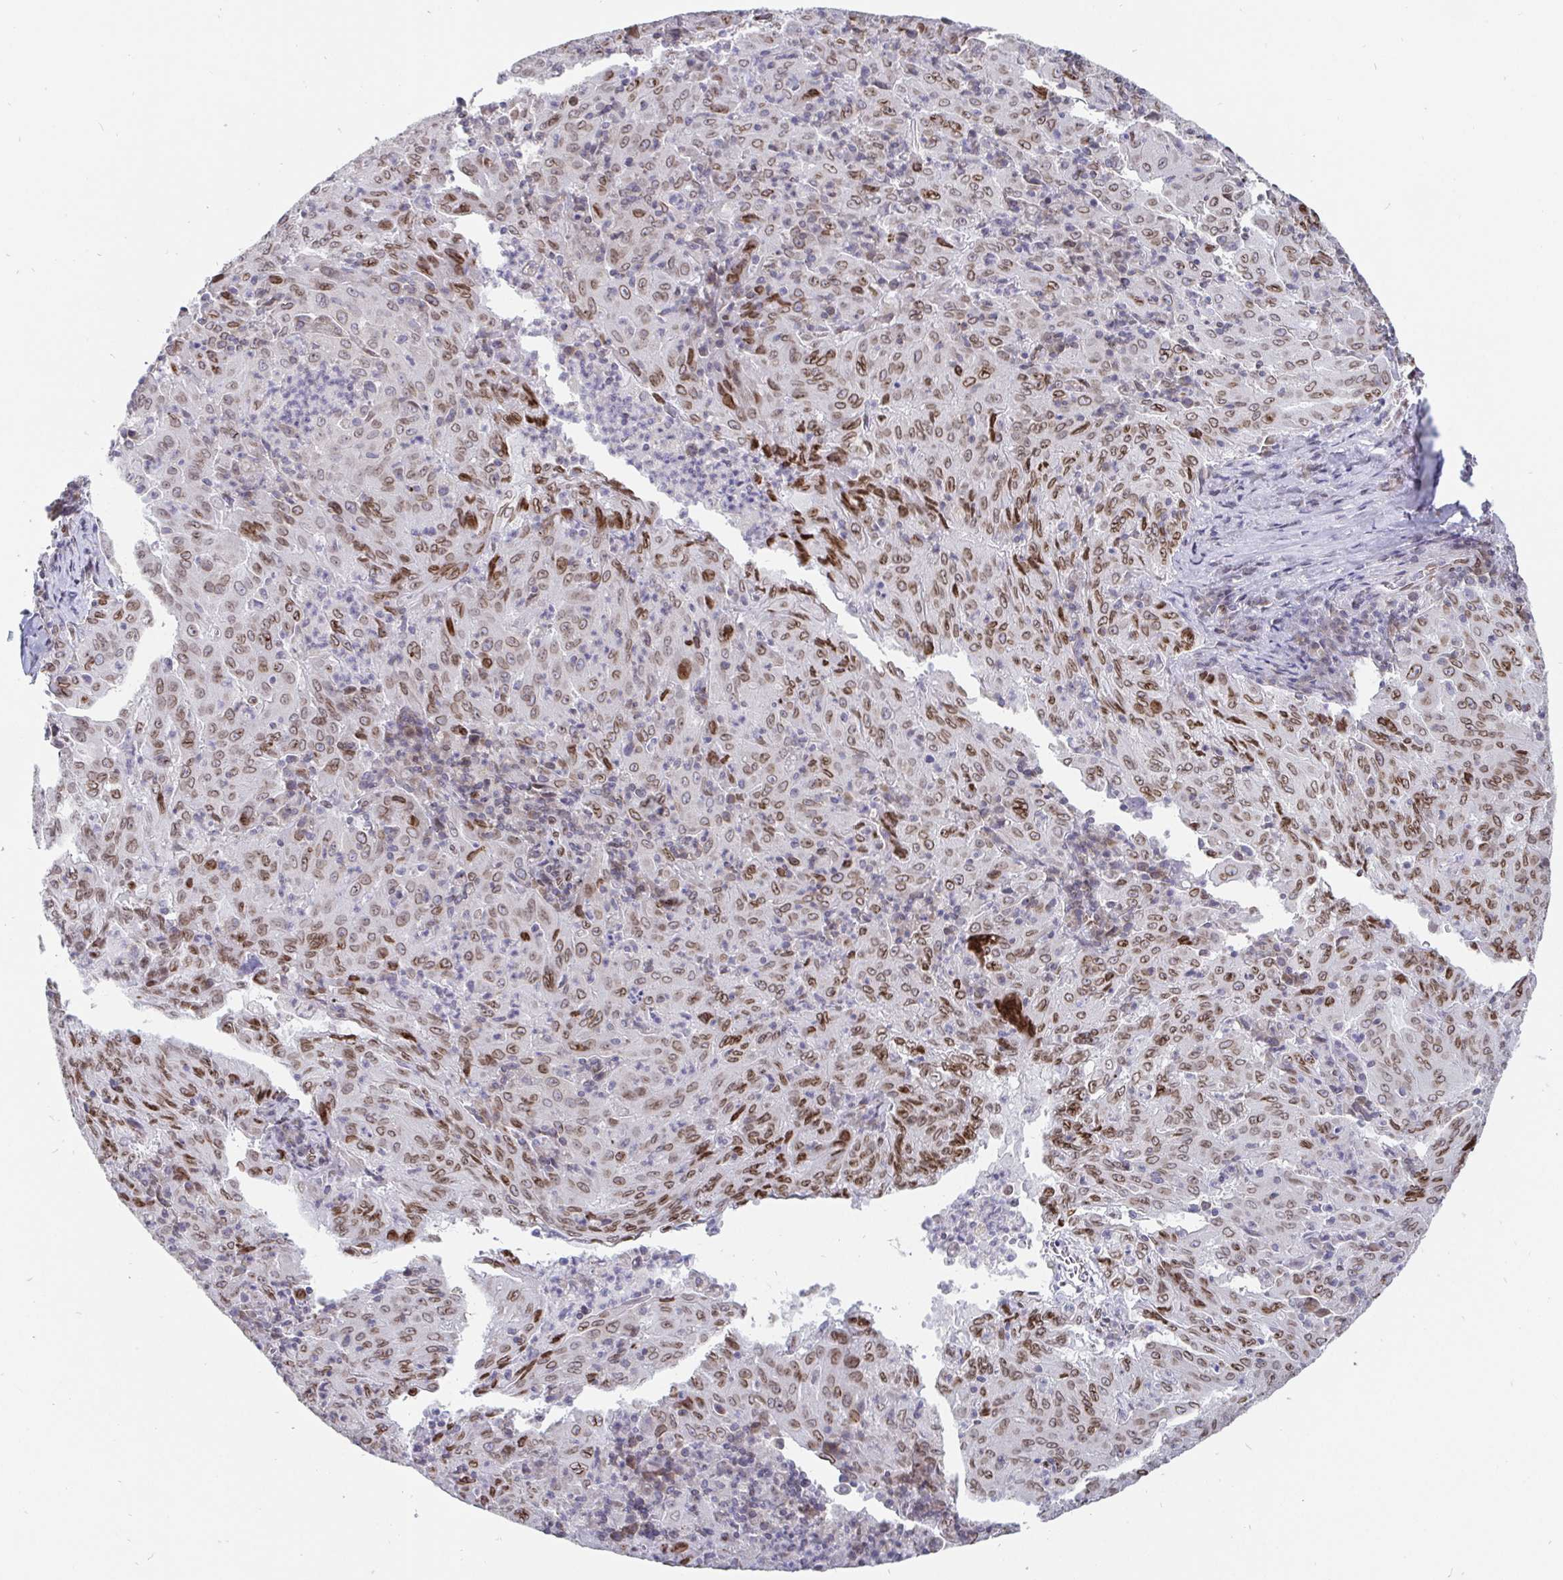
{"staining": {"intensity": "moderate", "quantity": ">75%", "location": "cytoplasmic/membranous,nuclear"}, "tissue": "pancreatic cancer", "cell_type": "Tumor cells", "image_type": "cancer", "snomed": [{"axis": "morphology", "description": "Adenocarcinoma, NOS"}, {"axis": "topography", "description": "Pancreas"}], "caption": "Pancreatic adenocarcinoma stained with a protein marker displays moderate staining in tumor cells.", "gene": "EMD", "patient": {"sex": "male", "age": 63}}